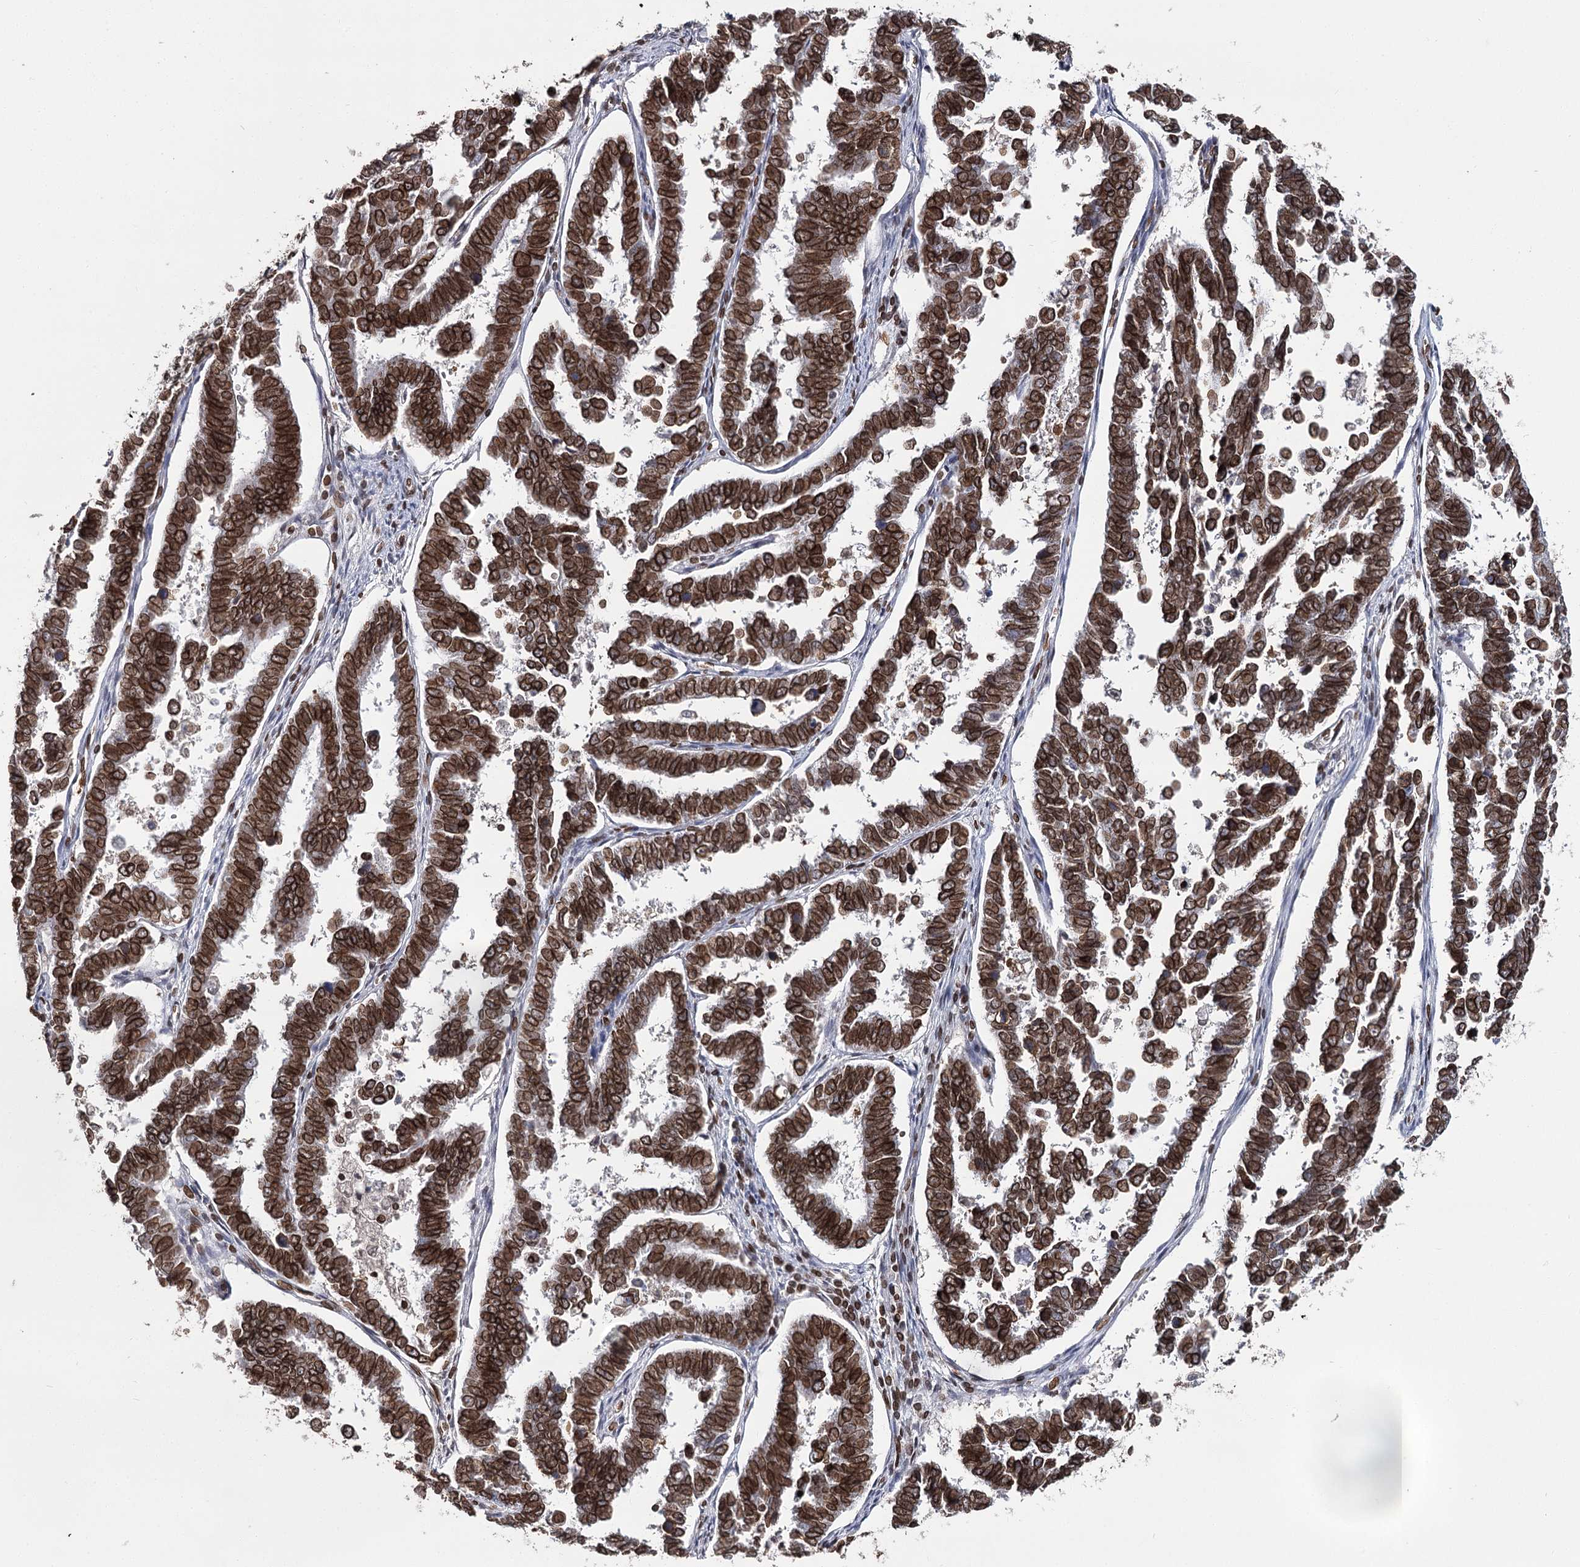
{"staining": {"intensity": "strong", "quantity": ">75%", "location": "cytoplasmic/membranous,nuclear"}, "tissue": "endometrial cancer", "cell_type": "Tumor cells", "image_type": "cancer", "snomed": [{"axis": "morphology", "description": "Adenocarcinoma, NOS"}, {"axis": "topography", "description": "Endometrium"}], "caption": "Tumor cells exhibit strong cytoplasmic/membranous and nuclear staining in about >75% of cells in endometrial adenocarcinoma.", "gene": "KIAA0930", "patient": {"sex": "female", "age": 75}}